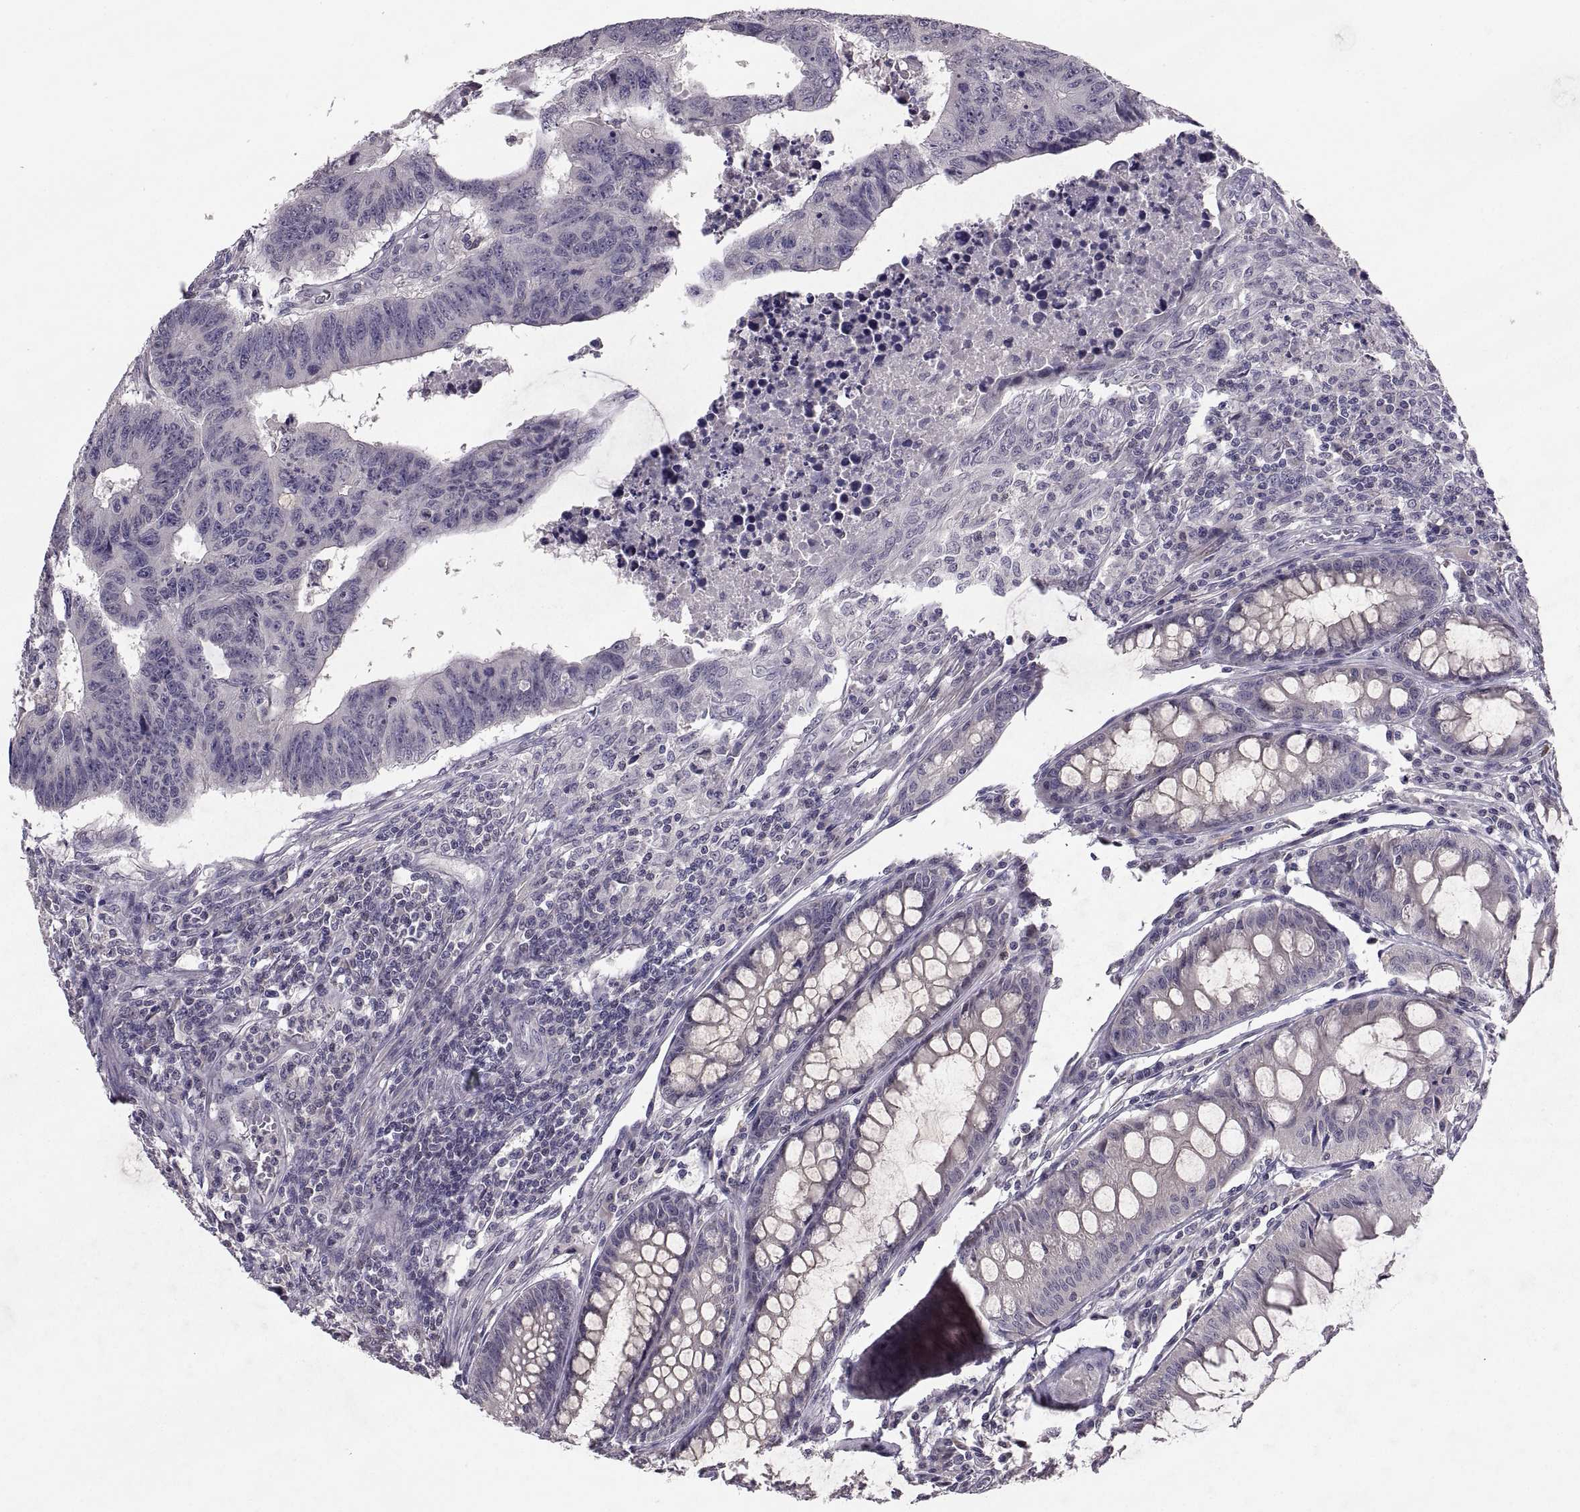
{"staining": {"intensity": "negative", "quantity": "none", "location": "none"}, "tissue": "colorectal cancer", "cell_type": "Tumor cells", "image_type": "cancer", "snomed": [{"axis": "morphology", "description": "Adenocarcinoma, NOS"}, {"axis": "topography", "description": "Rectum"}], "caption": "Tumor cells show no significant protein positivity in colorectal cancer.", "gene": "PAX2", "patient": {"sex": "female", "age": 85}}